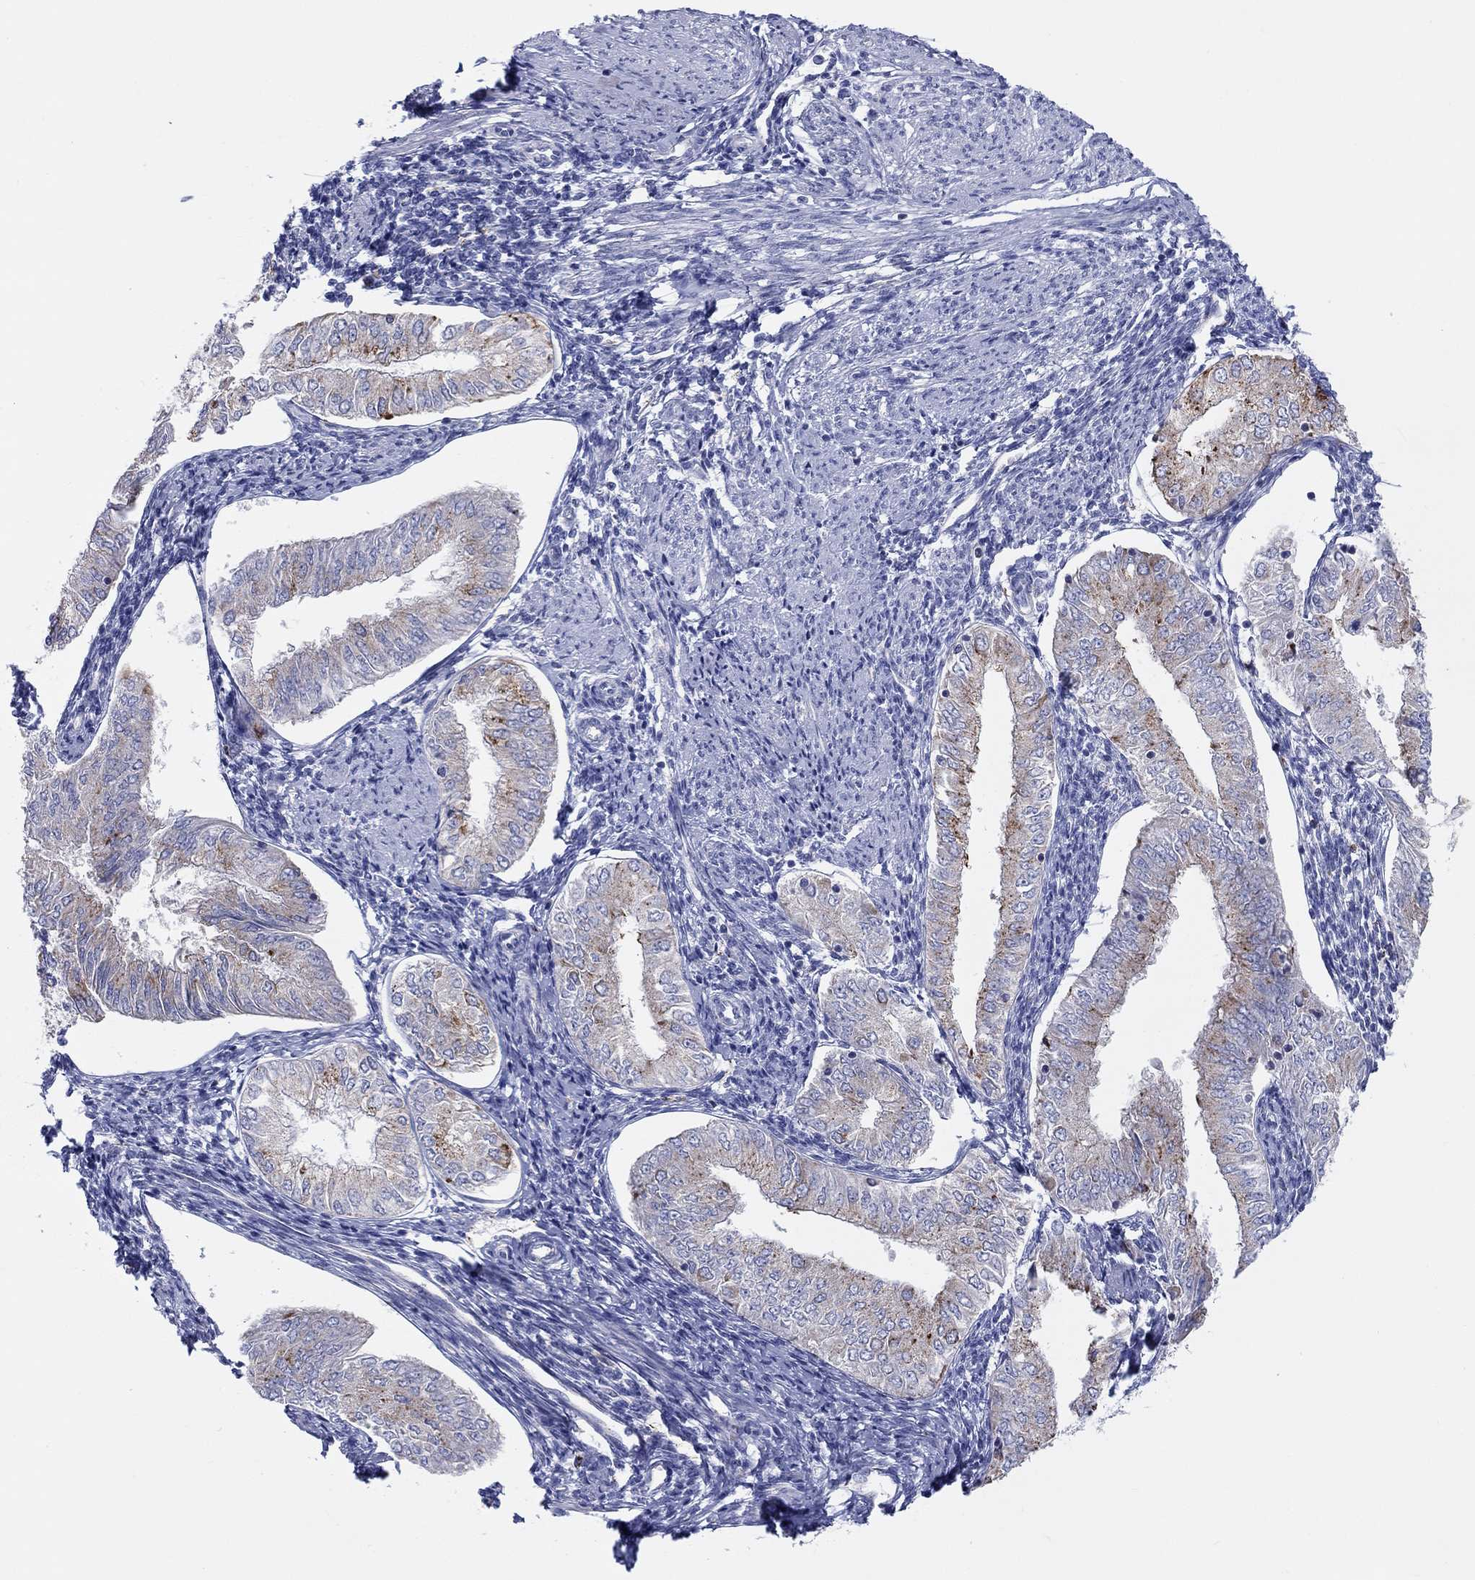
{"staining": {"intensity": "moderate", "quantity": "<25%", "location": "cytoplasmic/membranous"}, "tissue": "endometrial cancer", "cell_type": "Tumor cells", "image_type": "cancer", "snomed": [{"axis": "morphology", "description": "Adenocarcinoma, NOS"}, {"axis": "topography", "description": "Endometrium"}], "caption": "Immunohistochemical staining of human endometrial adenocarcinoma shows moderate cytoplasmic/membranous protein expression in approximately <25% of tumor cells.", "gene": "BCO2", "patient": {"sex": "female", "age": 53}}